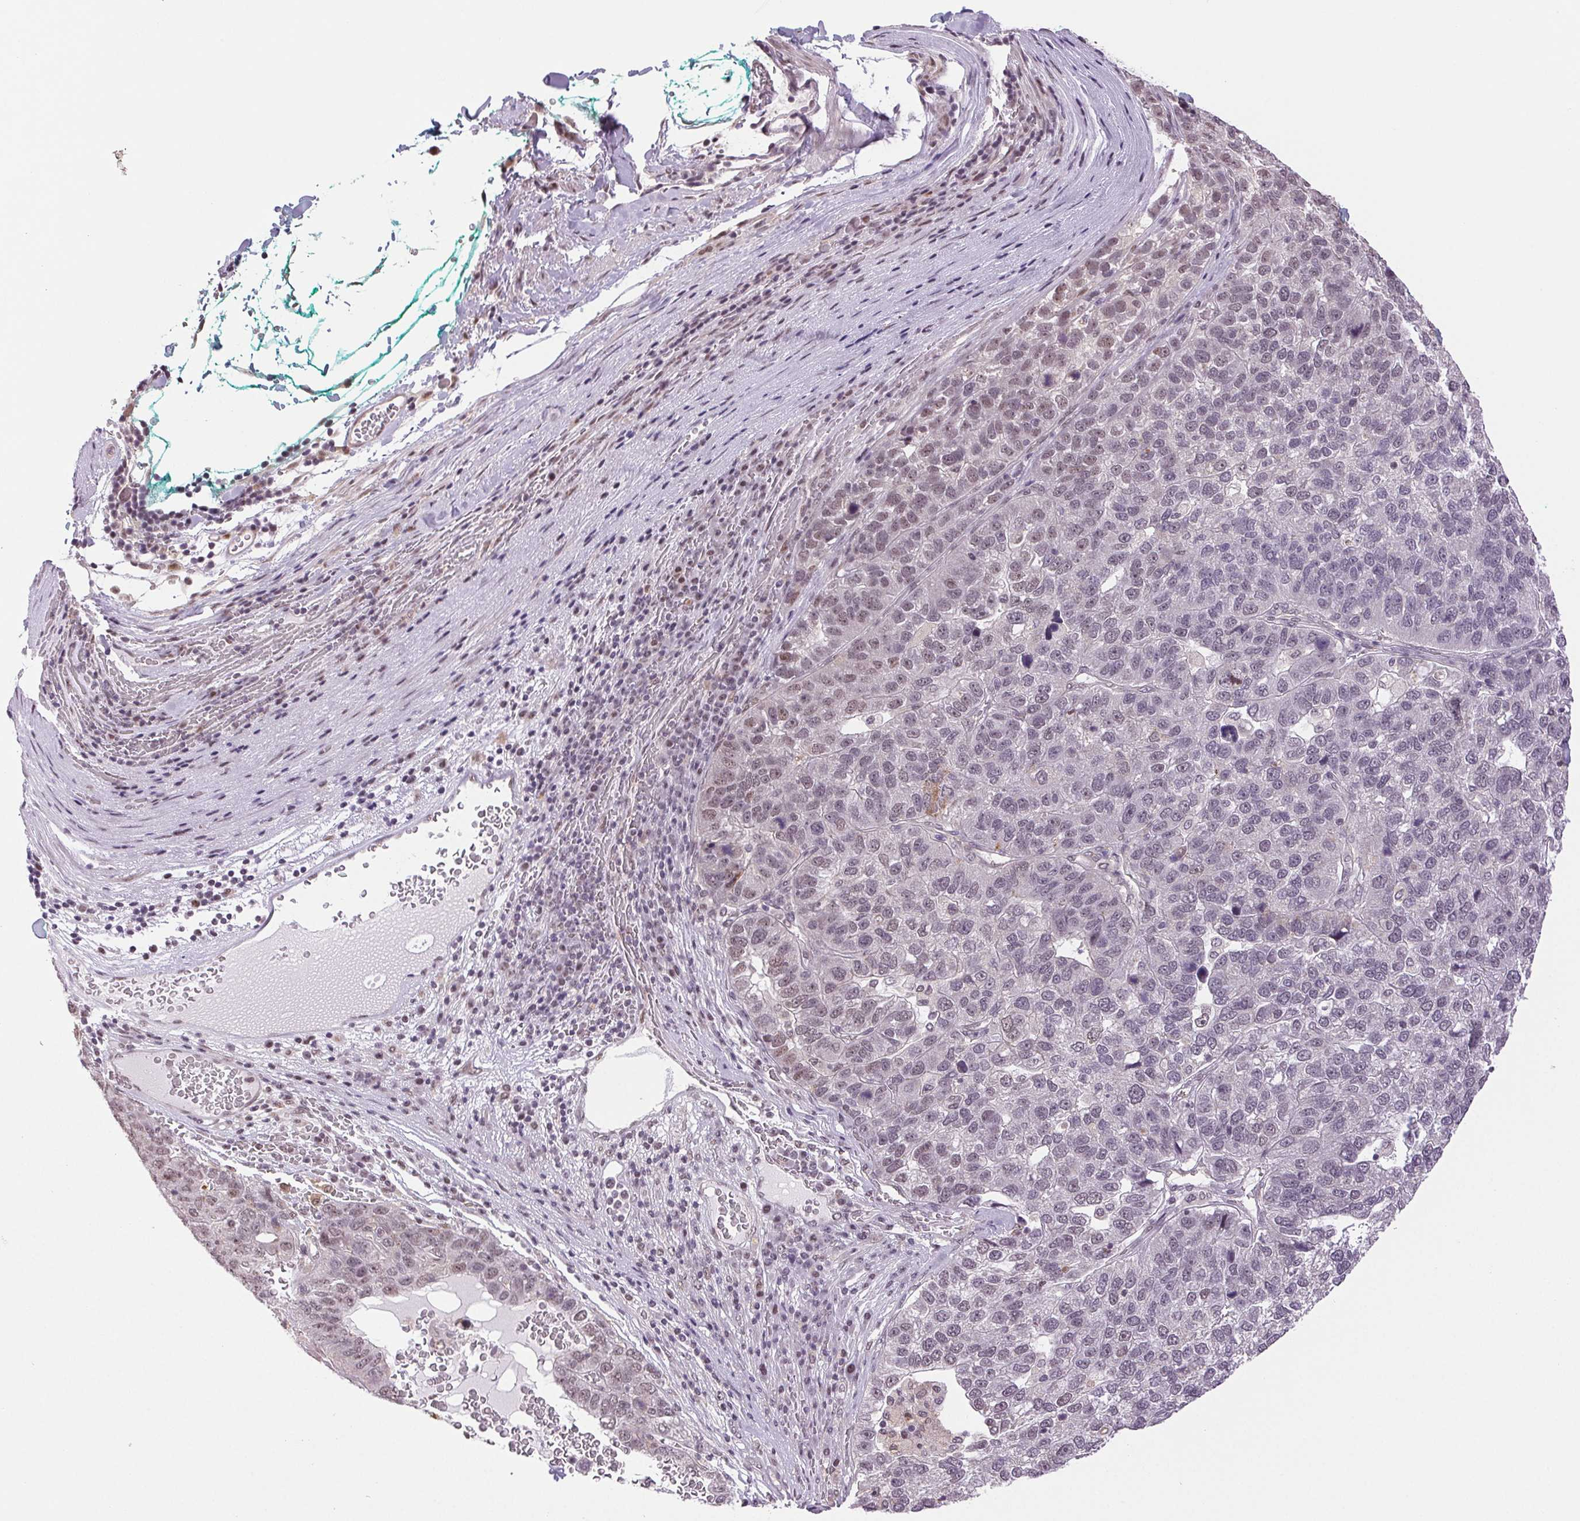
{"staining": {"intensity": "weak", "quantity": "<25%", "location": "nuclear"}, "tissue": "pancreatic cancer", "cell_type": "Tumor cells", "image_type": "cancer", "snomed": [{"axis": "morphology", "description": "Adenocarcinoma, NOS"}, {"axis": "topography", "description": "Pancreas"}], "caption": "Immunohistochemistry of human pancreatic adenocarcinoma reveals no expression in tumor cells. Brightfield microscopy of immunohistochemistry stained with DAB (3,3'-diaminobenzidine) (brown) and hematoxylin (blue), captured at high magnification.", "gene": "GRHL3", "patient": {"sex": "female", "age": 61}}